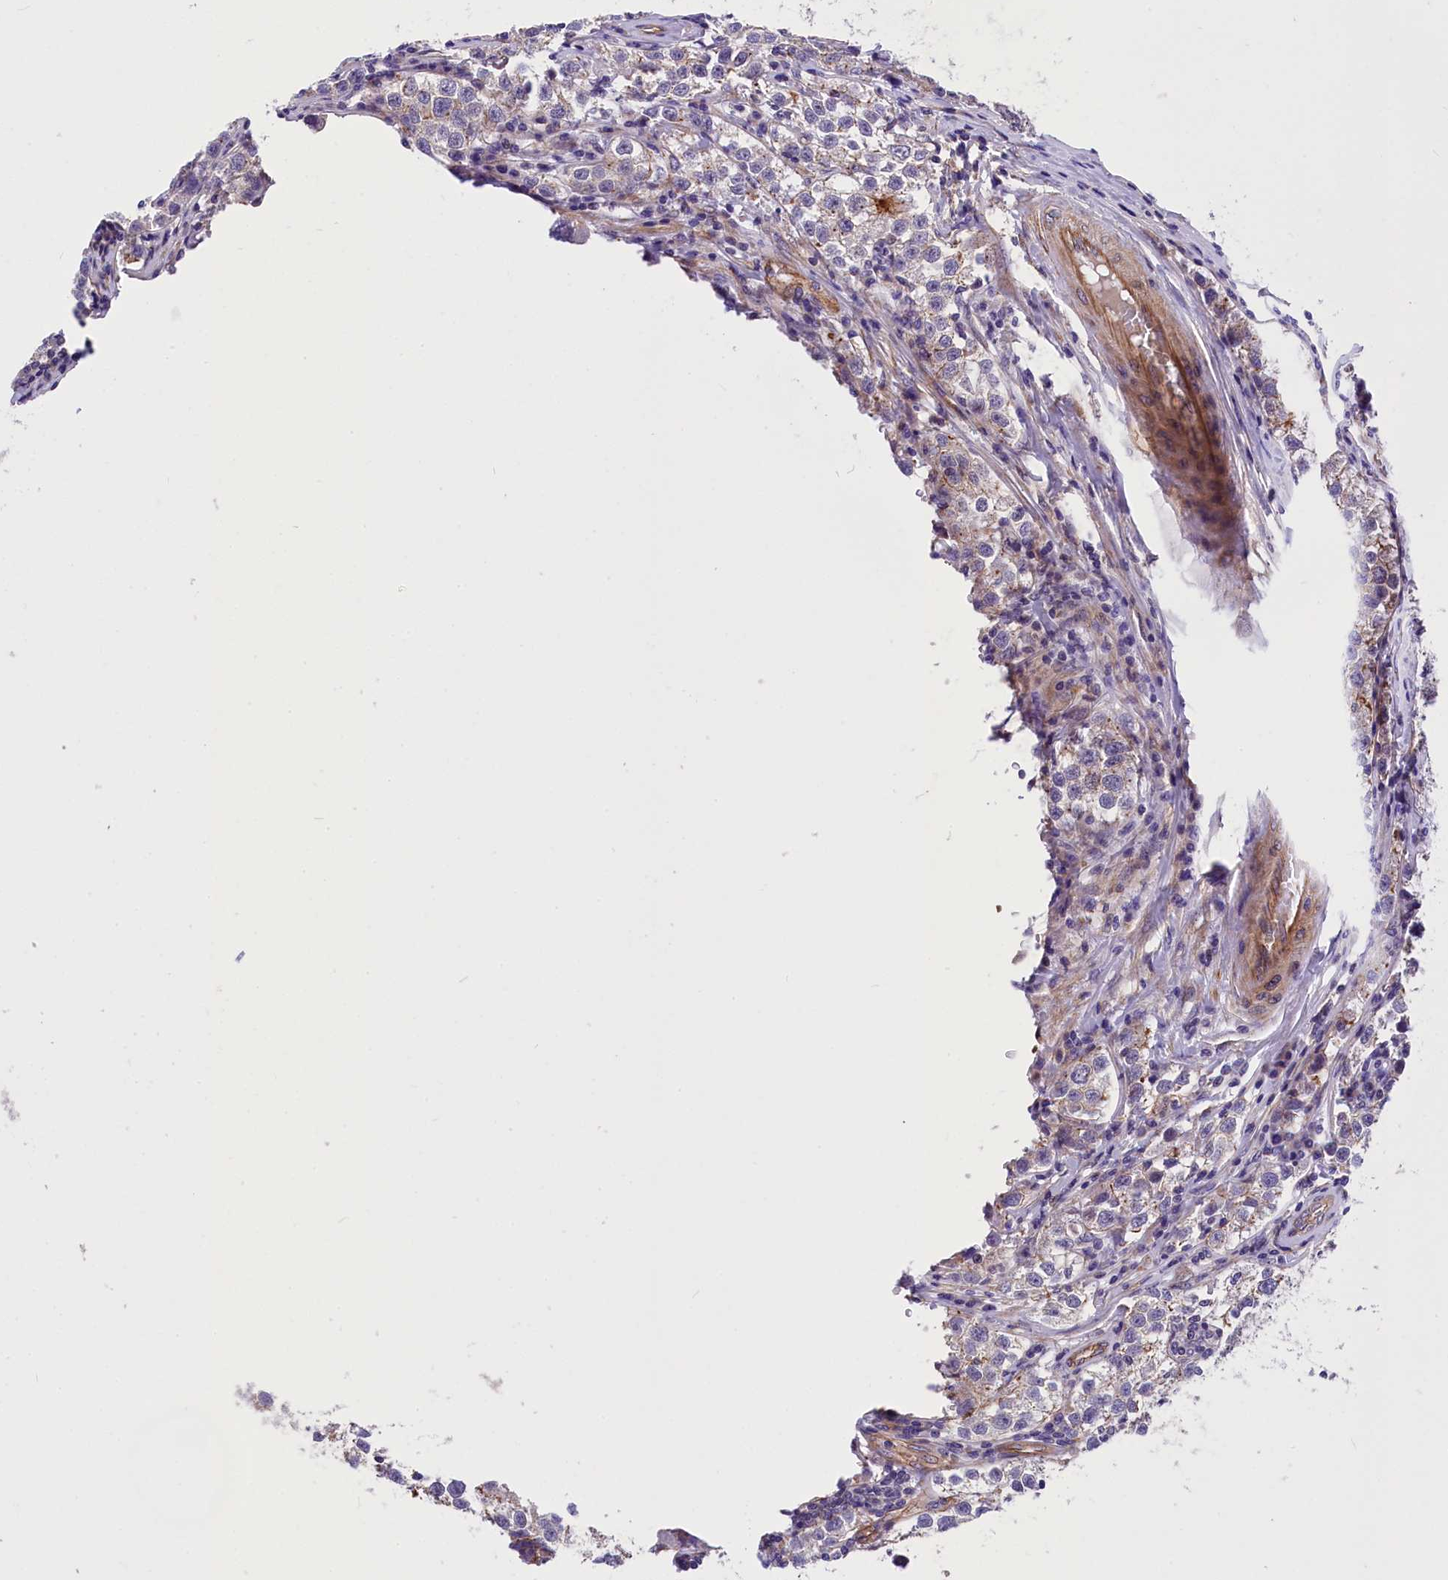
{"staining": {"intensity": "negative", "quantity": "none", "location": "none"}, "tissue": "testis cancer", "cell_type": "Tumor cells", "image_type": "cancer", "snomed": [{"axis": "morphology", "description": "Seminoma, NOS"}, {"axis": "morphology", "description": "Carcinoma, Embryonal, NOS"}, {"axis": "topography", "description": "Testis"}], "caption": "This micrograph is of seminoma (testis) stained with immunohistochemistry (IHC) to label a protein in brown with the nuclei are counter-stained blue. There is no staining in tumor cells.", "gene": "MED20", "patient": {"sex": "male", "age": 43}}